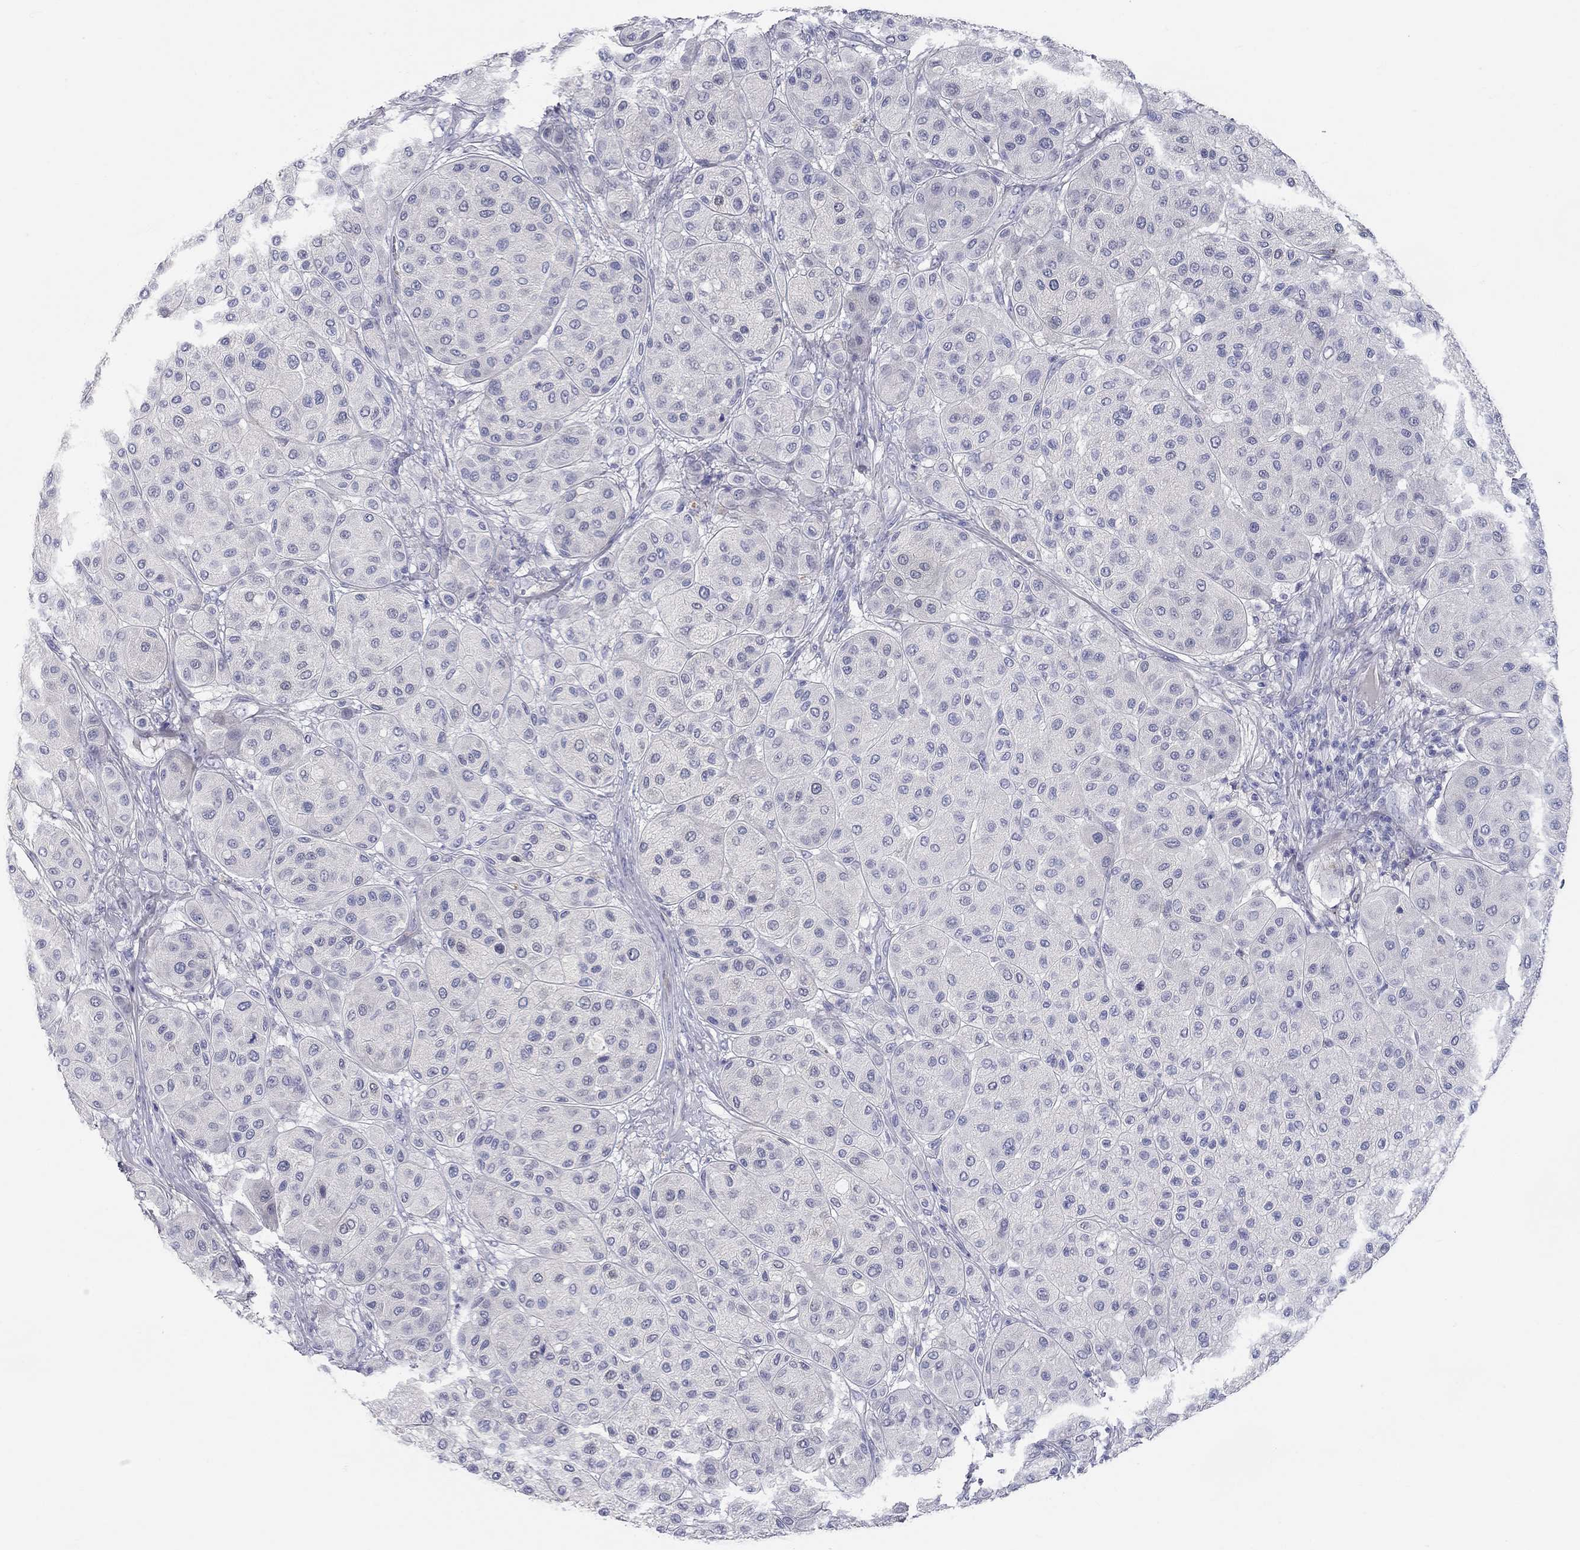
{"staining": {"intensity": "negative", "quantity": "none", "location": "none"}, "tissue": "melanoma", "cell_type": "Tumor cells", "image_type": "cancer", "snomed": [{"axis": "morphology", "description": "Malignant melanoma, Metastatic site"}, {"axis": "topography", "description": "Smooth muscle"}], "caption": "Melanoma stained for a protein using immunohistochemistry (IHC) shows no expression tumor cells.", "gene": "PCDHGC5", "patient": {"sex": "male", "age": 41}}